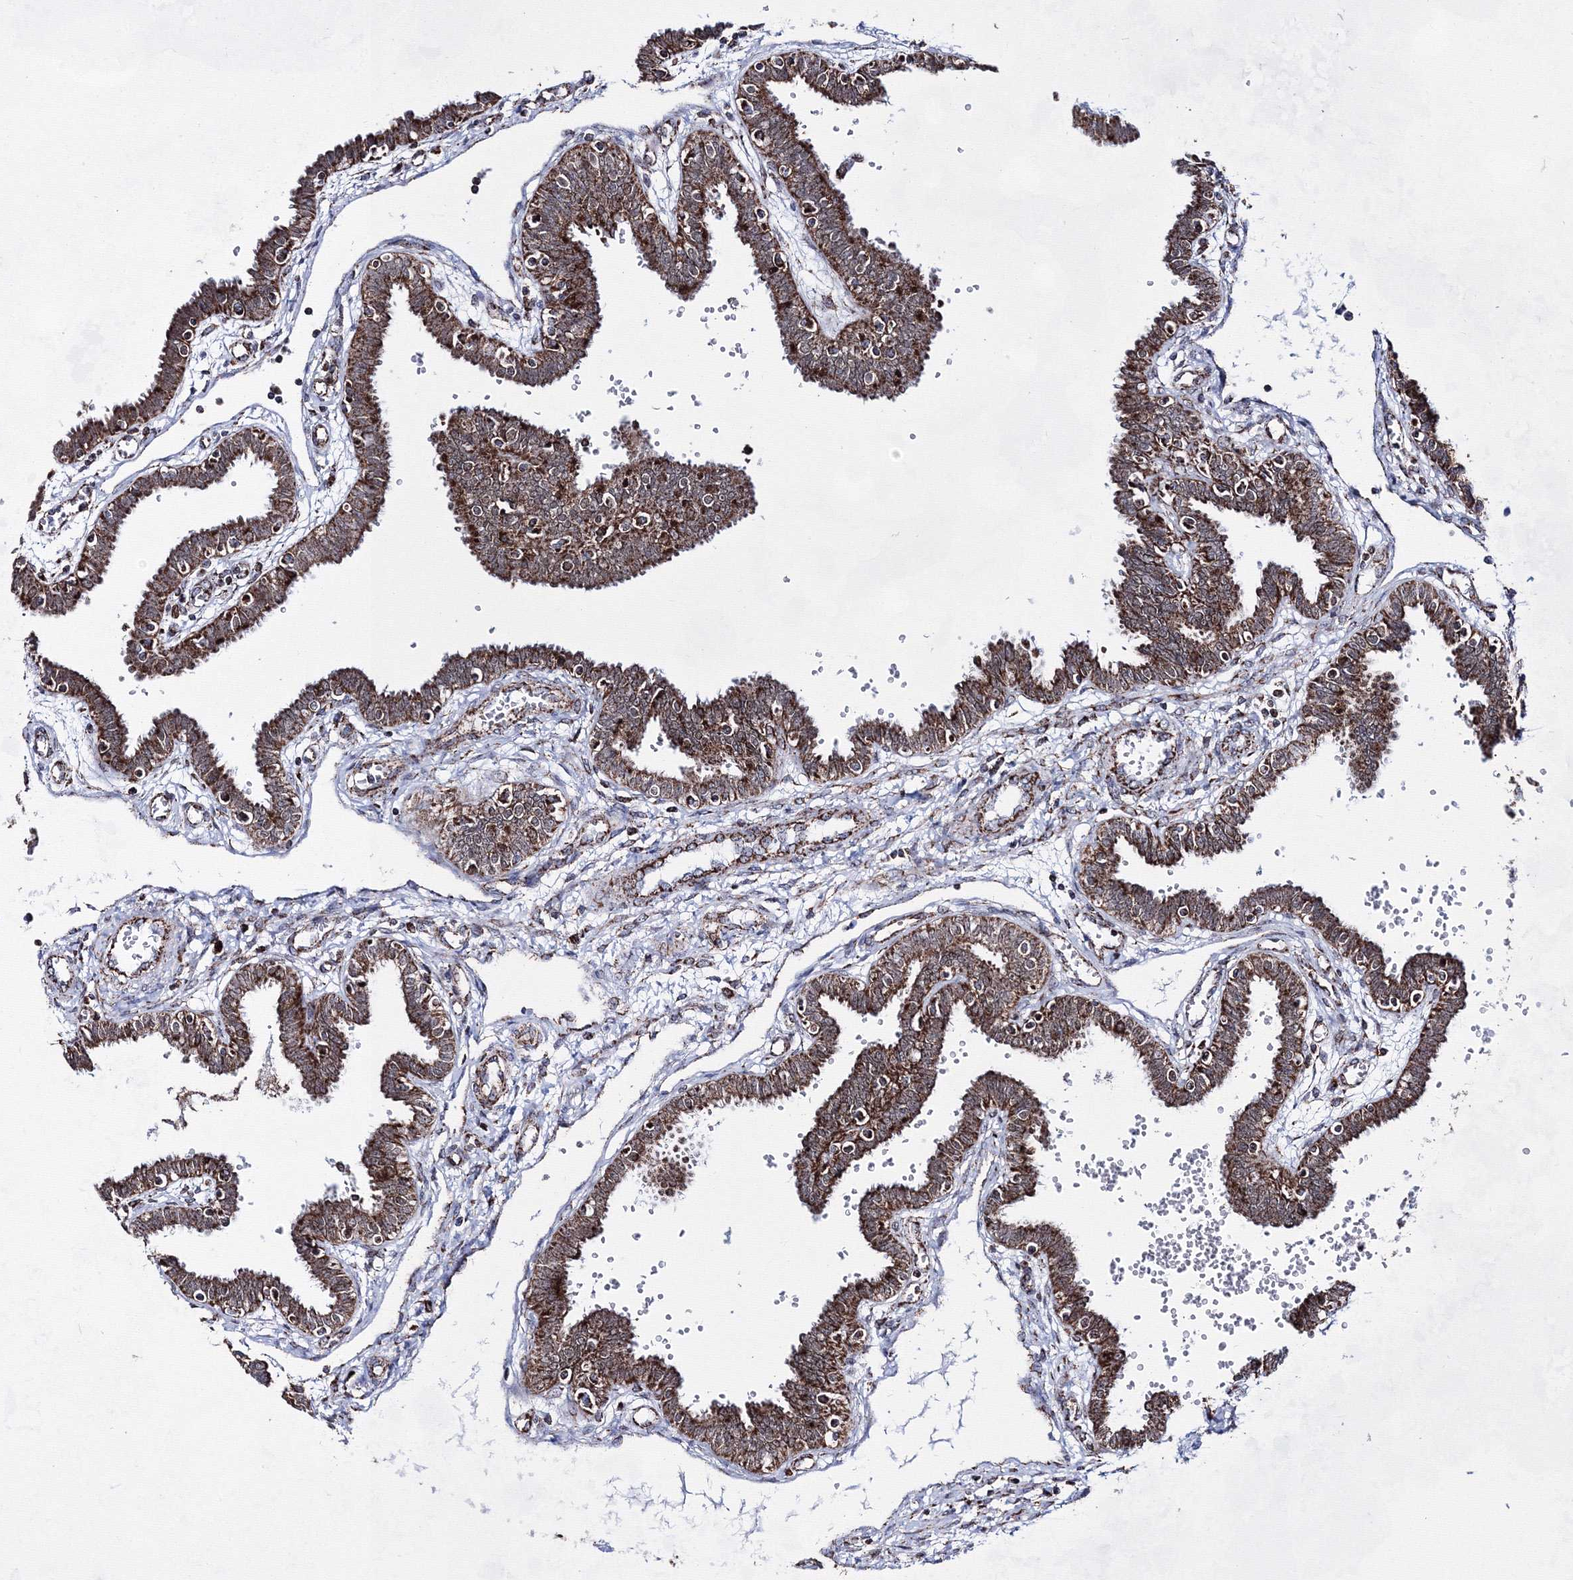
{"staining": {"intensity": "moderate", "quantity": ">75%", "location": "cytoplasmic/membranous"}, "tissue": "fallopian tube", "cell_type": "Glandular cells", "image_type": "normal", "snomed": [{"axis": "morphology", "description": "Normal tissue, NOS"}, {"axis": "topography", "description": "Fallopian tube"}], "caption": "Protein staining by immunohistochemistry (IHC) demonstrates moderate cytoplasmic/membranous positivity in about >75% of glandular cells in normal fallopian tube. (DAB (3,3'-diaminobenzidine) IHC with brightfield microscopy, high magnification).", "gene": "HADHB", "patient": {"sex": "female", "age": 32}}